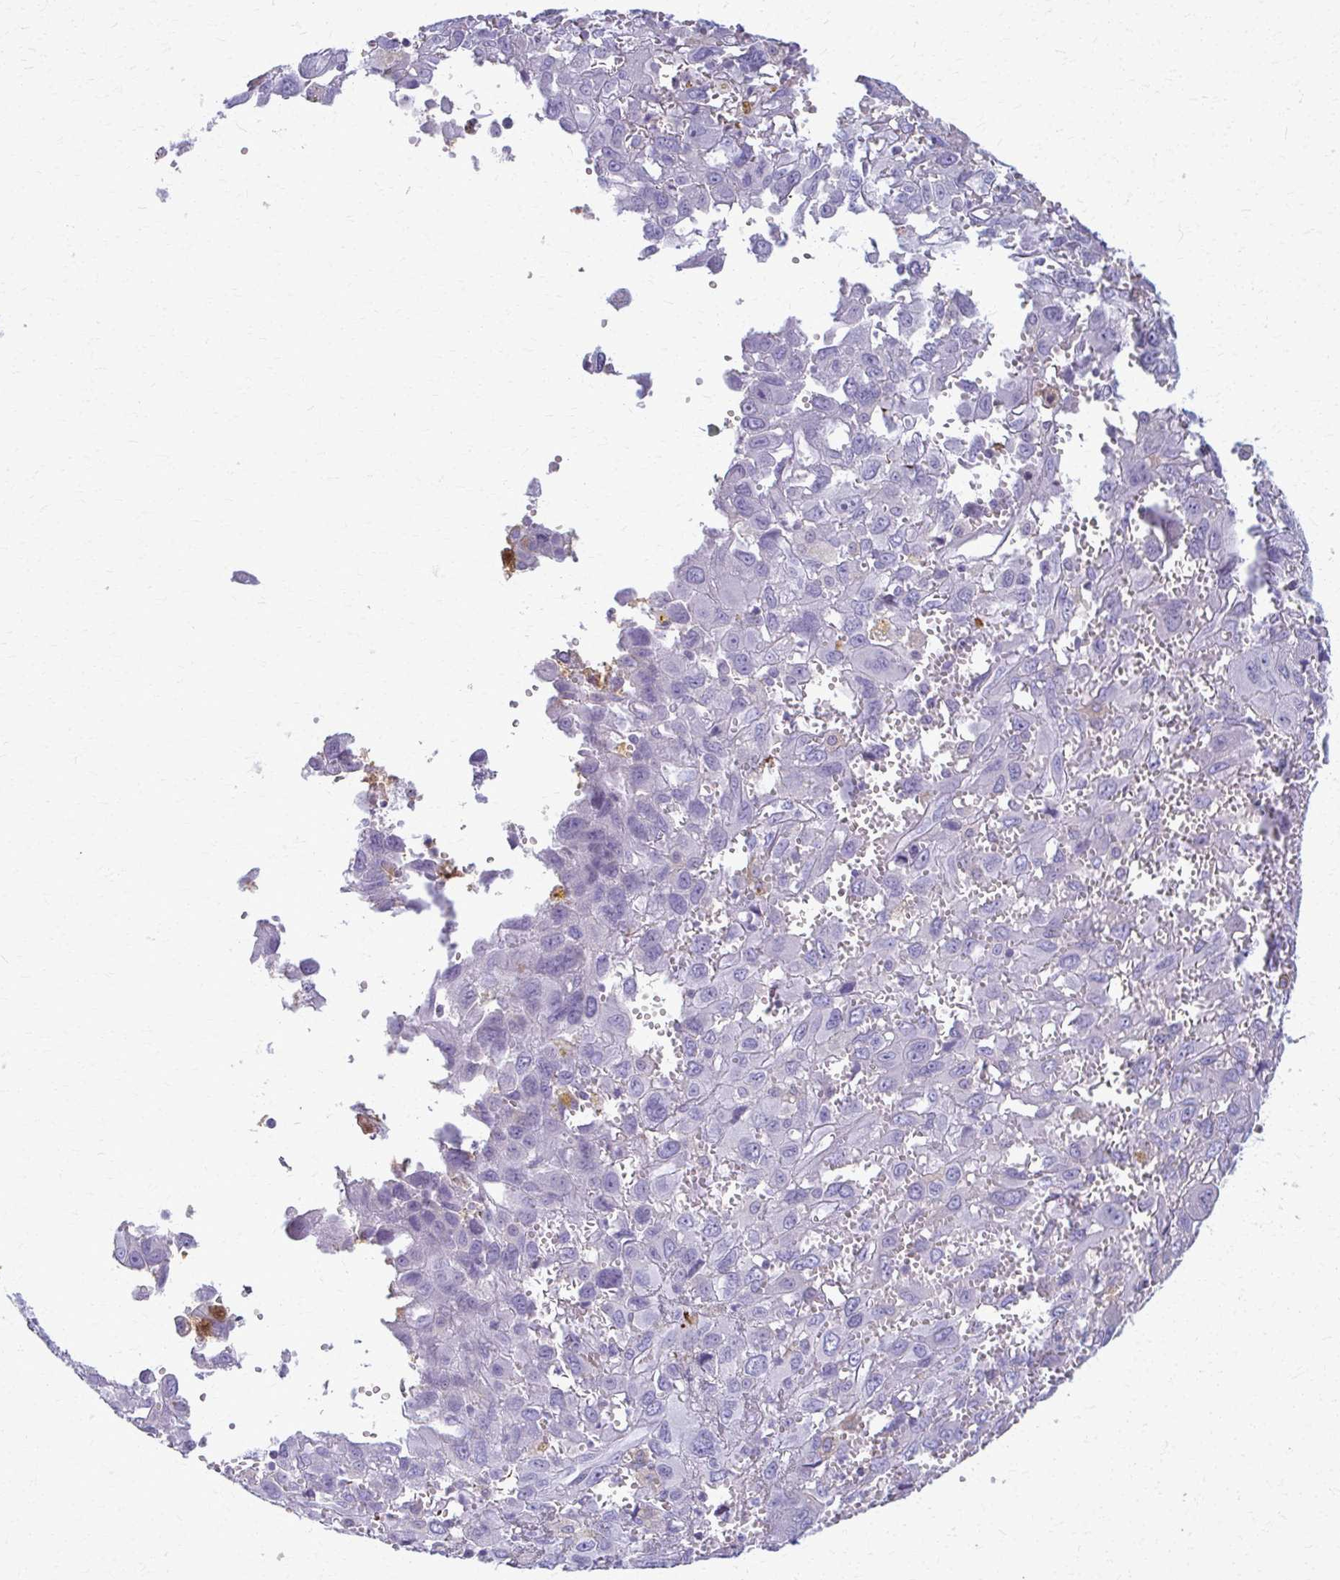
{"staining": {"intensity": "negative", "quantity": "none", "location": "none"}, "tissue": "pancreatic cancer", "cell_type": "Tumor cells", "image_type": "cancer", "snomed": [{"axis": "morphology", "description": "Adenocarcinoma, NOS"}, {"axis": "topography", "description": "Pancreas"}], "caption": "Adenocarcinoma (pancreatic) stained for a protein using immunohistochemistry exhibits no staining tumor cells.", "gene": "ACSM2B", "patient": {"sex": "female", "age": 47}}